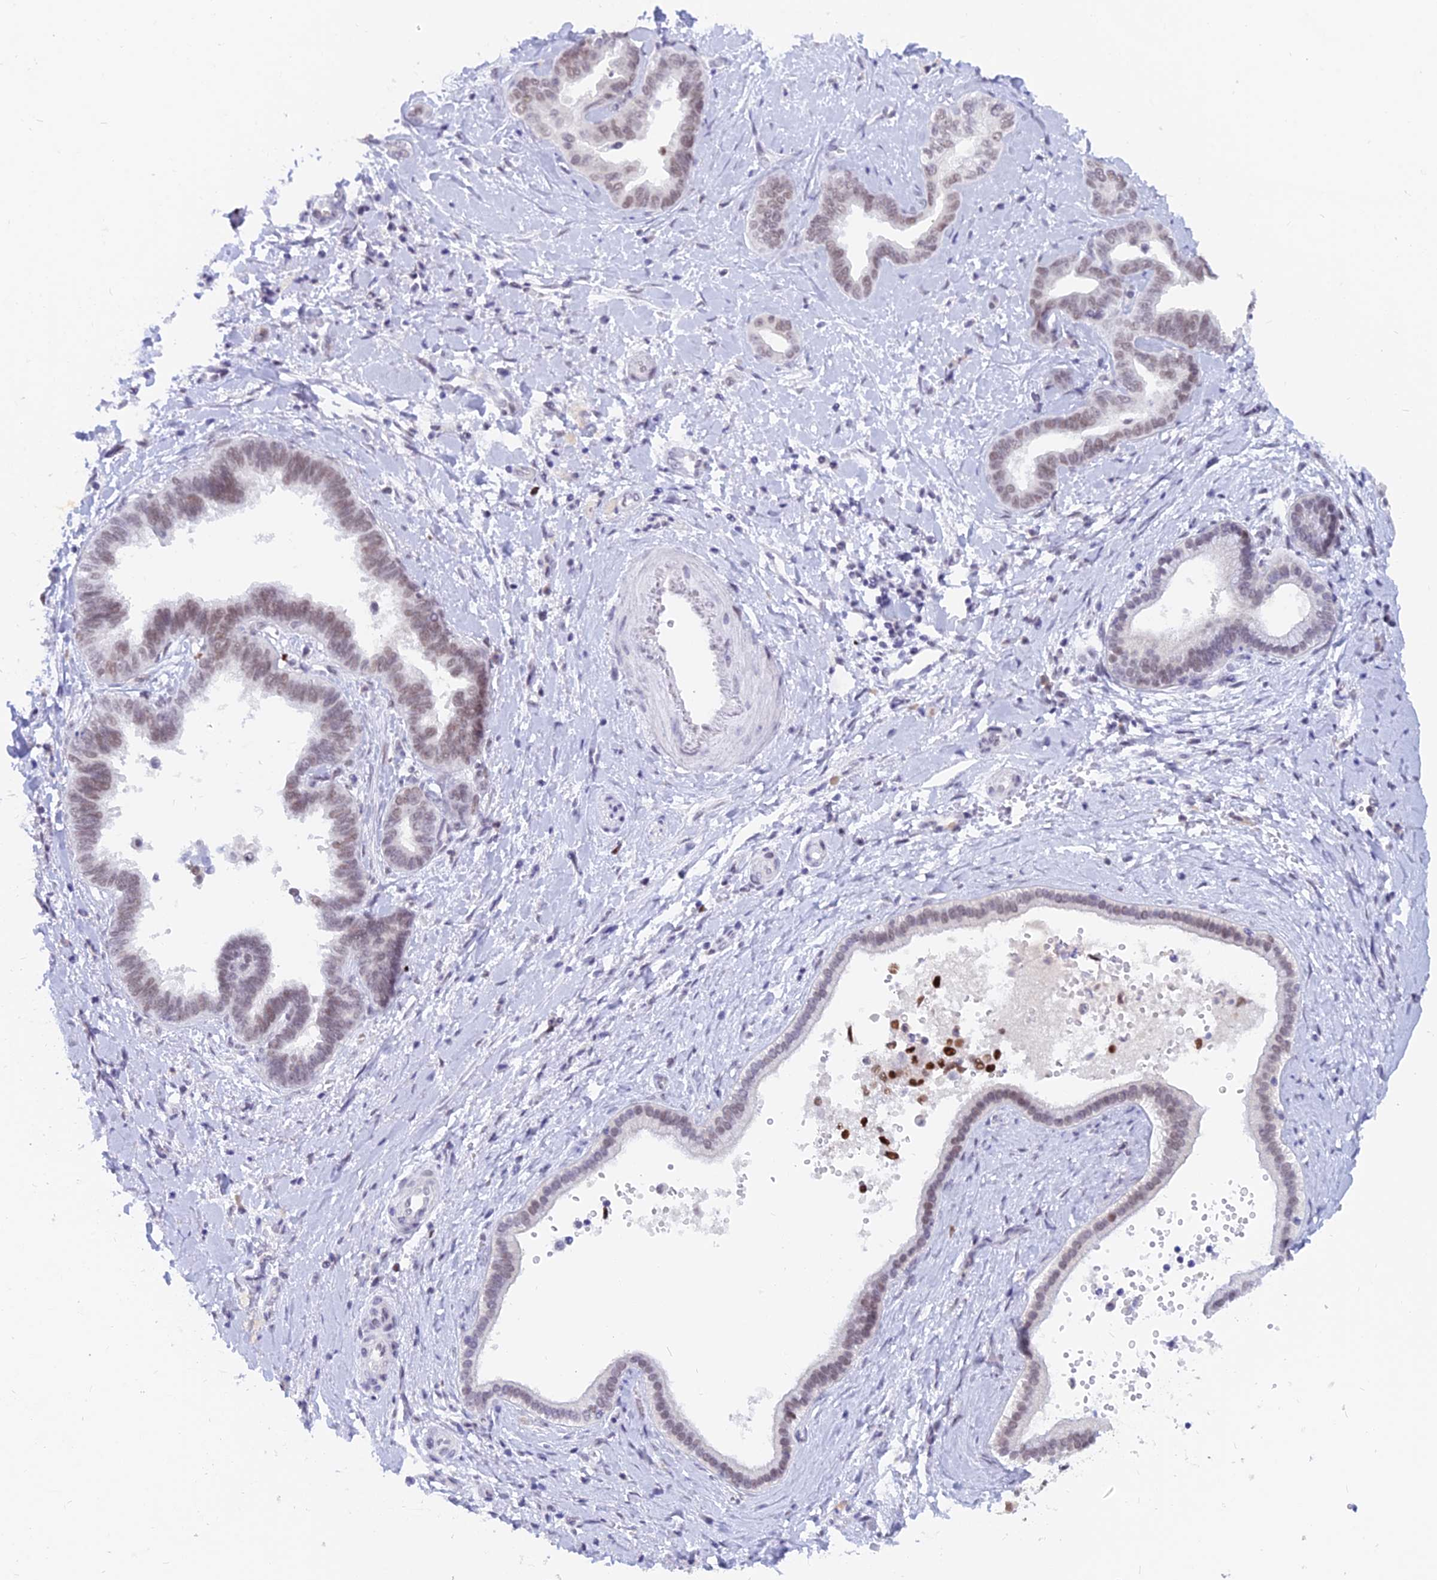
{"staining": {"intensity": "weak", "quantity": "25%-75%", "location": "nuclear"}, "tissue": "liver cancer", "cell_type": "Tumor cells", "image_type": "cancer", "snomed": [{"axis": "morphology", "description": "Cholangiocarcinoma"}, {"axis": "topography", "description": "Liver"}], "caption": "This micrograph exhibits immunohistochemistry (IHC) staining of liver cancer, with low weak nuclear expression in approximately 25%-75% of tumor cells.", "gene": "DPY30", "patient": {"sex": "female", "age": 77}}